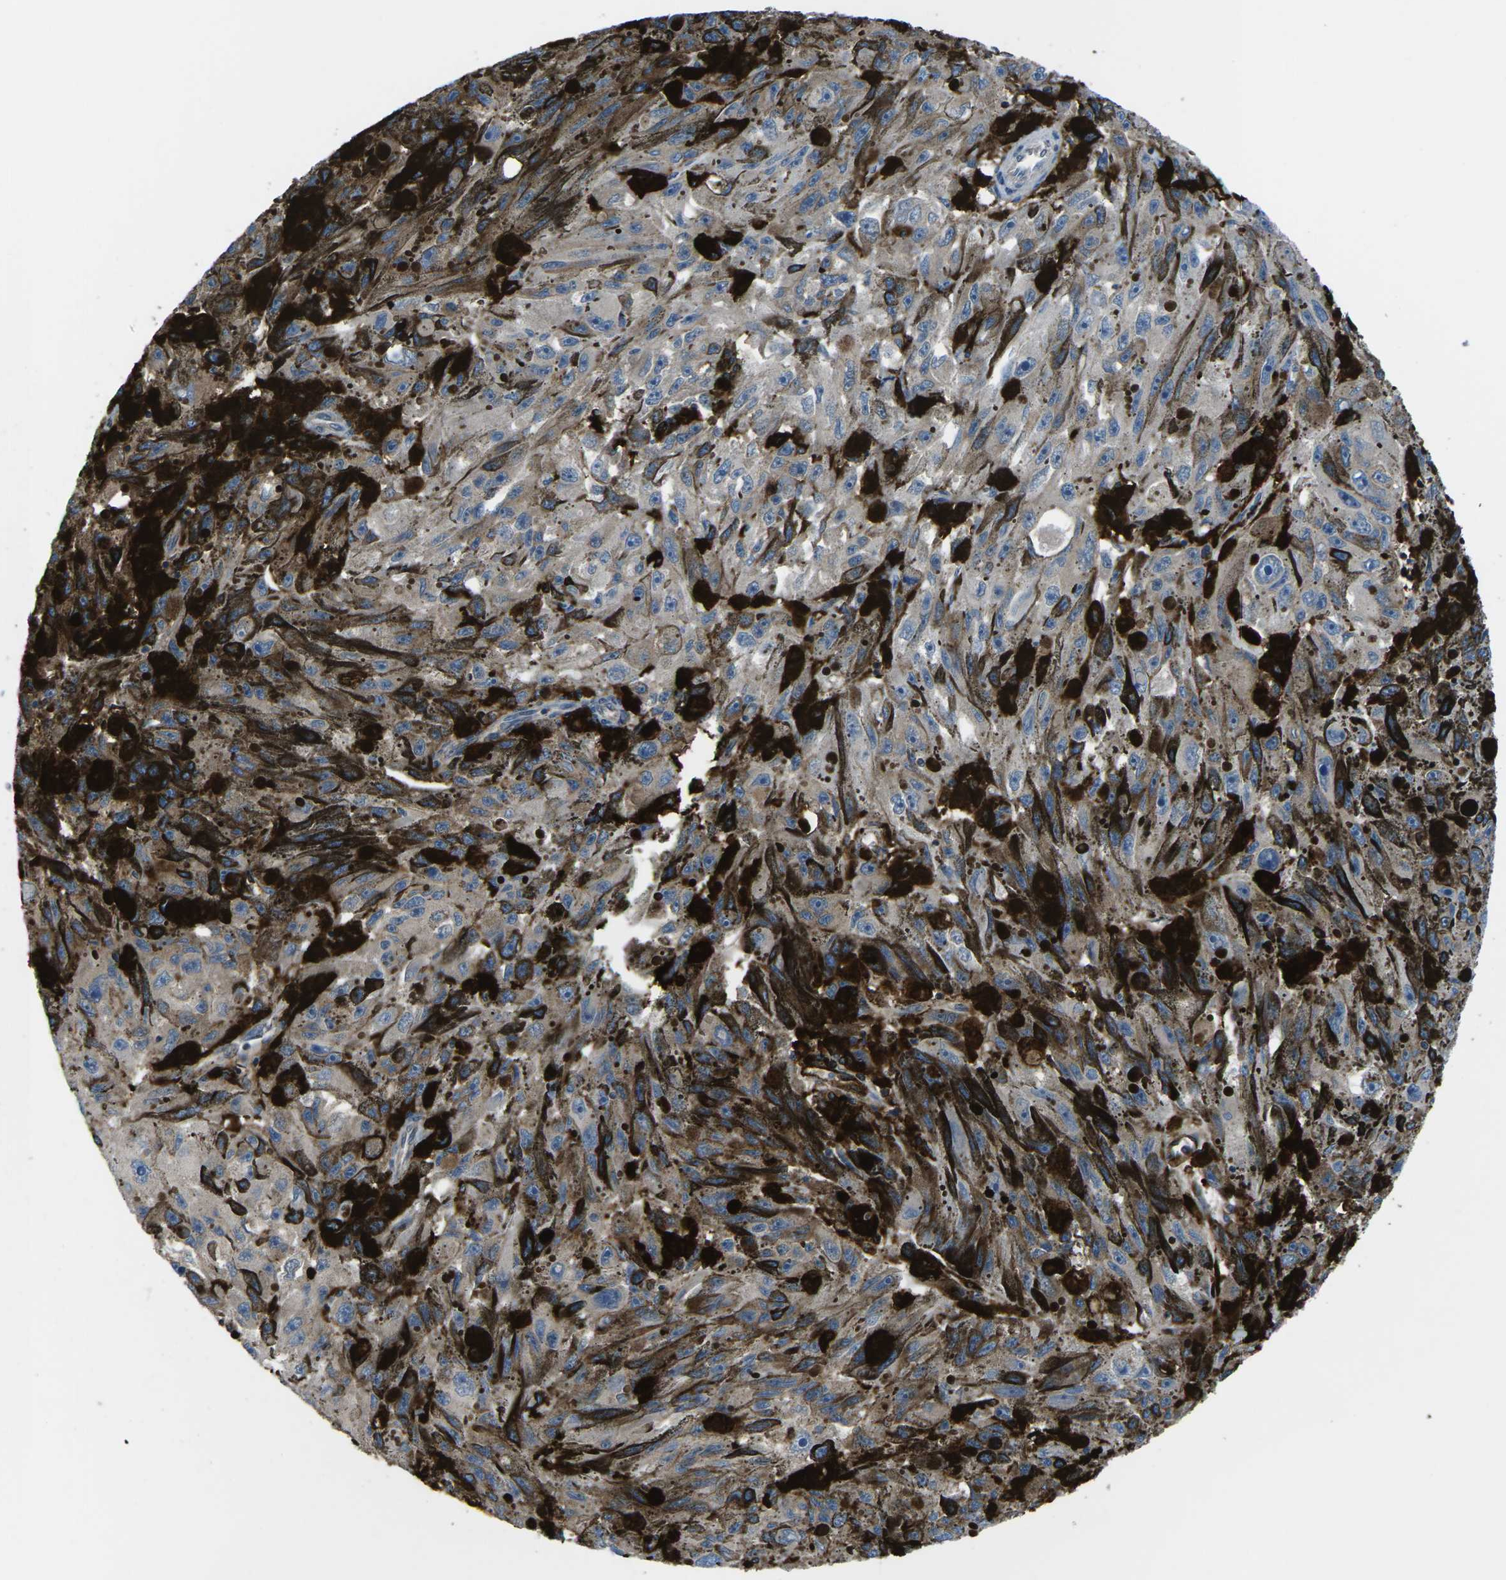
{"staining": {"intensity": "moderate", "quantity": ">75%", "location": "cytoplasmic/membranous"}, "tissue": "melanoma", "cell_type": "Tumor cells", "image_type": "cancer", "snomed": [{"axis": "morphology", "description": "Malignant melanoma, NOS"}, {"axis": "topography", "description": "Skin"}], "caption": "IHC staining of melanoma, which exhibits medium levels of moderate cytoplasmic/membranous staining in approximately >75% of tumor cells indicating moderate cytoplasmic/membranous protein staining. The staining was performed using DAB (3,3'-diaminobenzidine) (brown) for protein detection and nuclei were counterstained in hematoxylin (blue).", "gene": "PTPN1", "patient": {"sex": "female", "age": 104}}